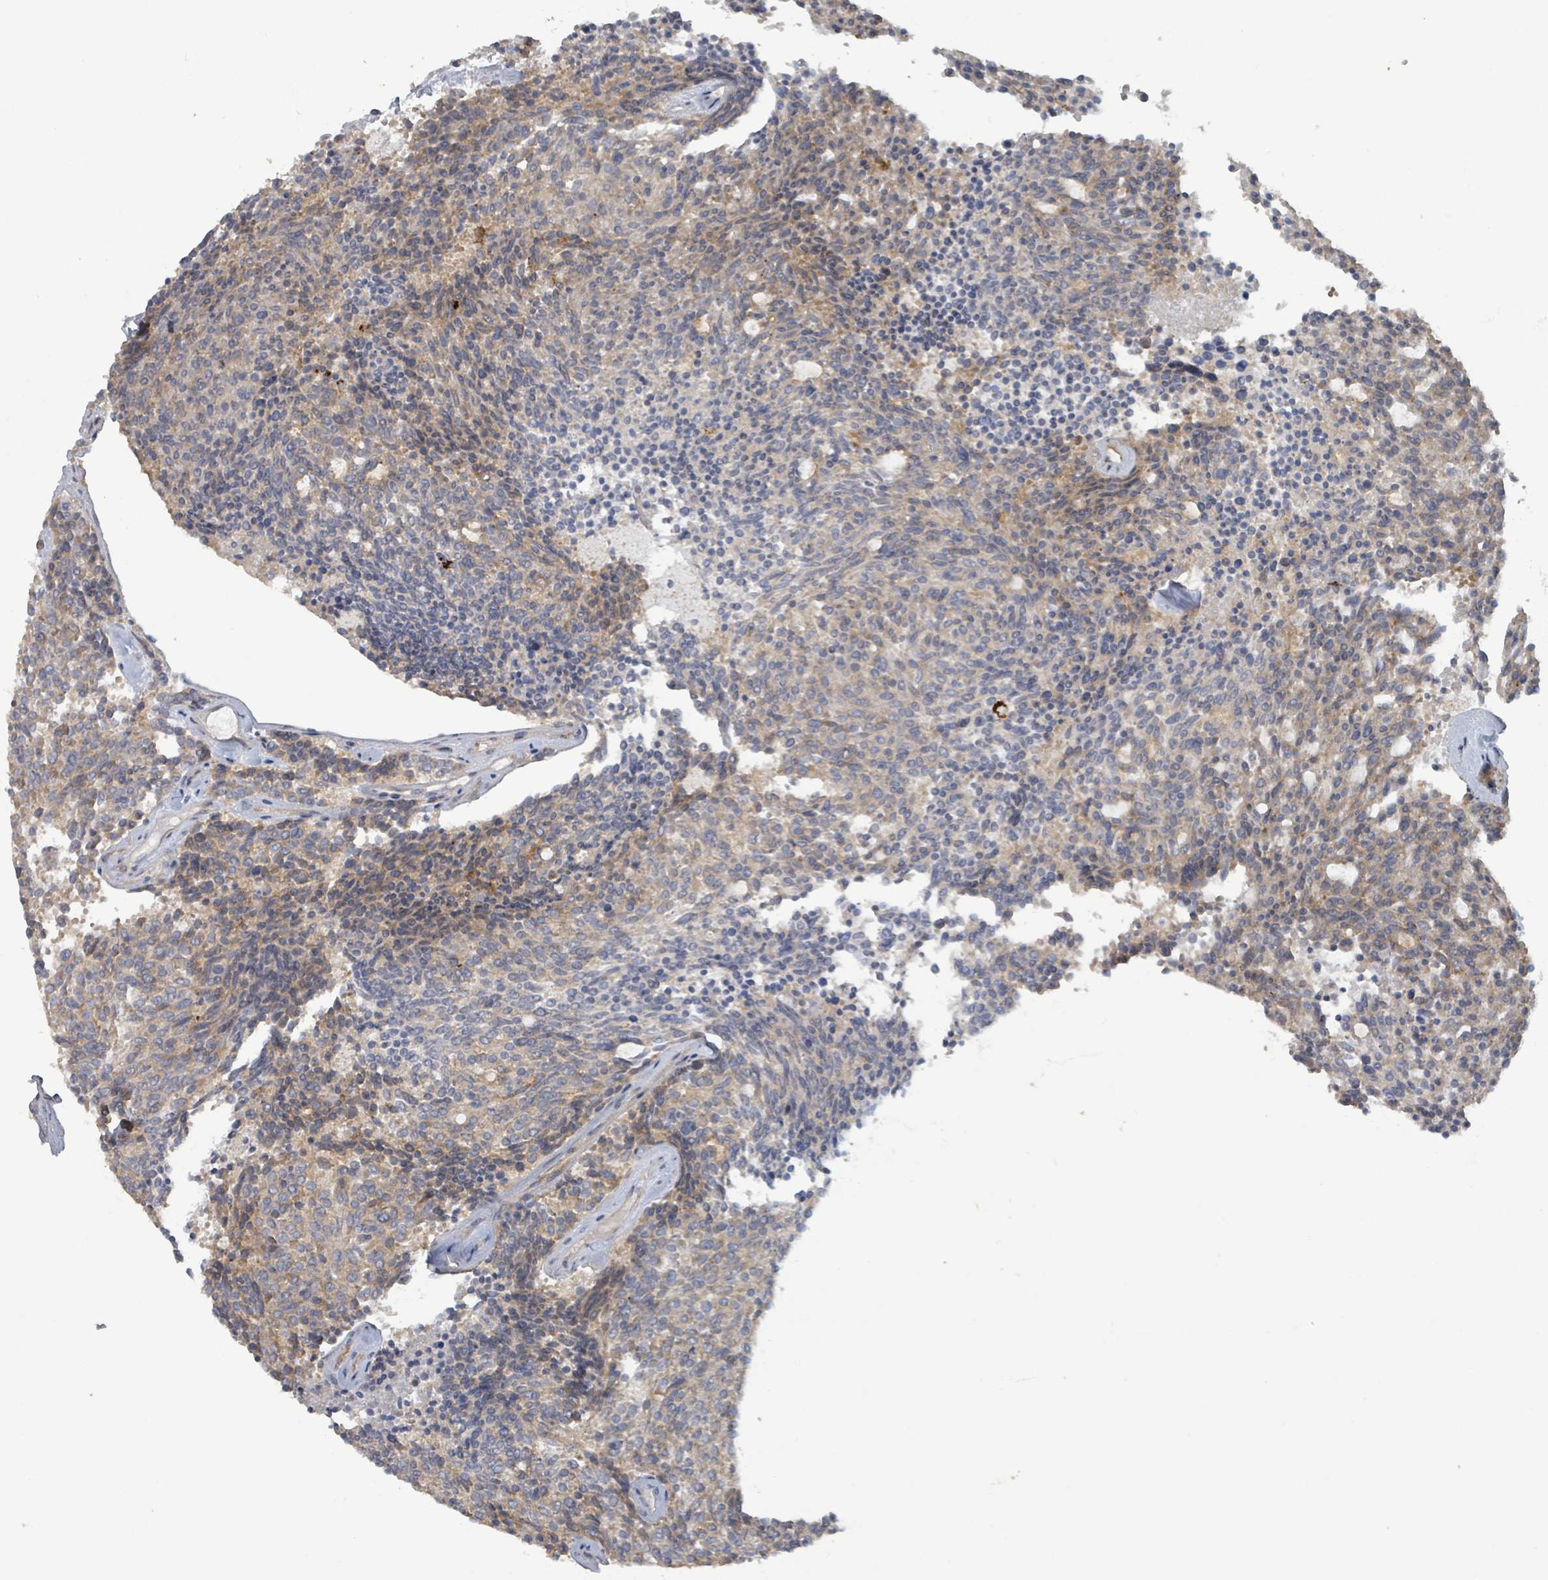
{"staining": {"intensity": "moderate", "quantity": "25%-75%", "location": "cytoplasmic/membranous"}, "tissue": "carcinoid", "cell_type": "Tumor cells", "image_type": "cancer", "snomed": [{"axis": "morphology", "description": "Carcinoid, malignant, NOS"}, {"axis": "topography", "description": "Pancreas"}], "caption": "This is a micrograph of immunohistochemistry staining of carcinoid, which shows moderate positivity in the cytoplasmic/membranous of tumor cells.", "gene": "RPL32", "patient": {"sex": "female", "age": 54}}